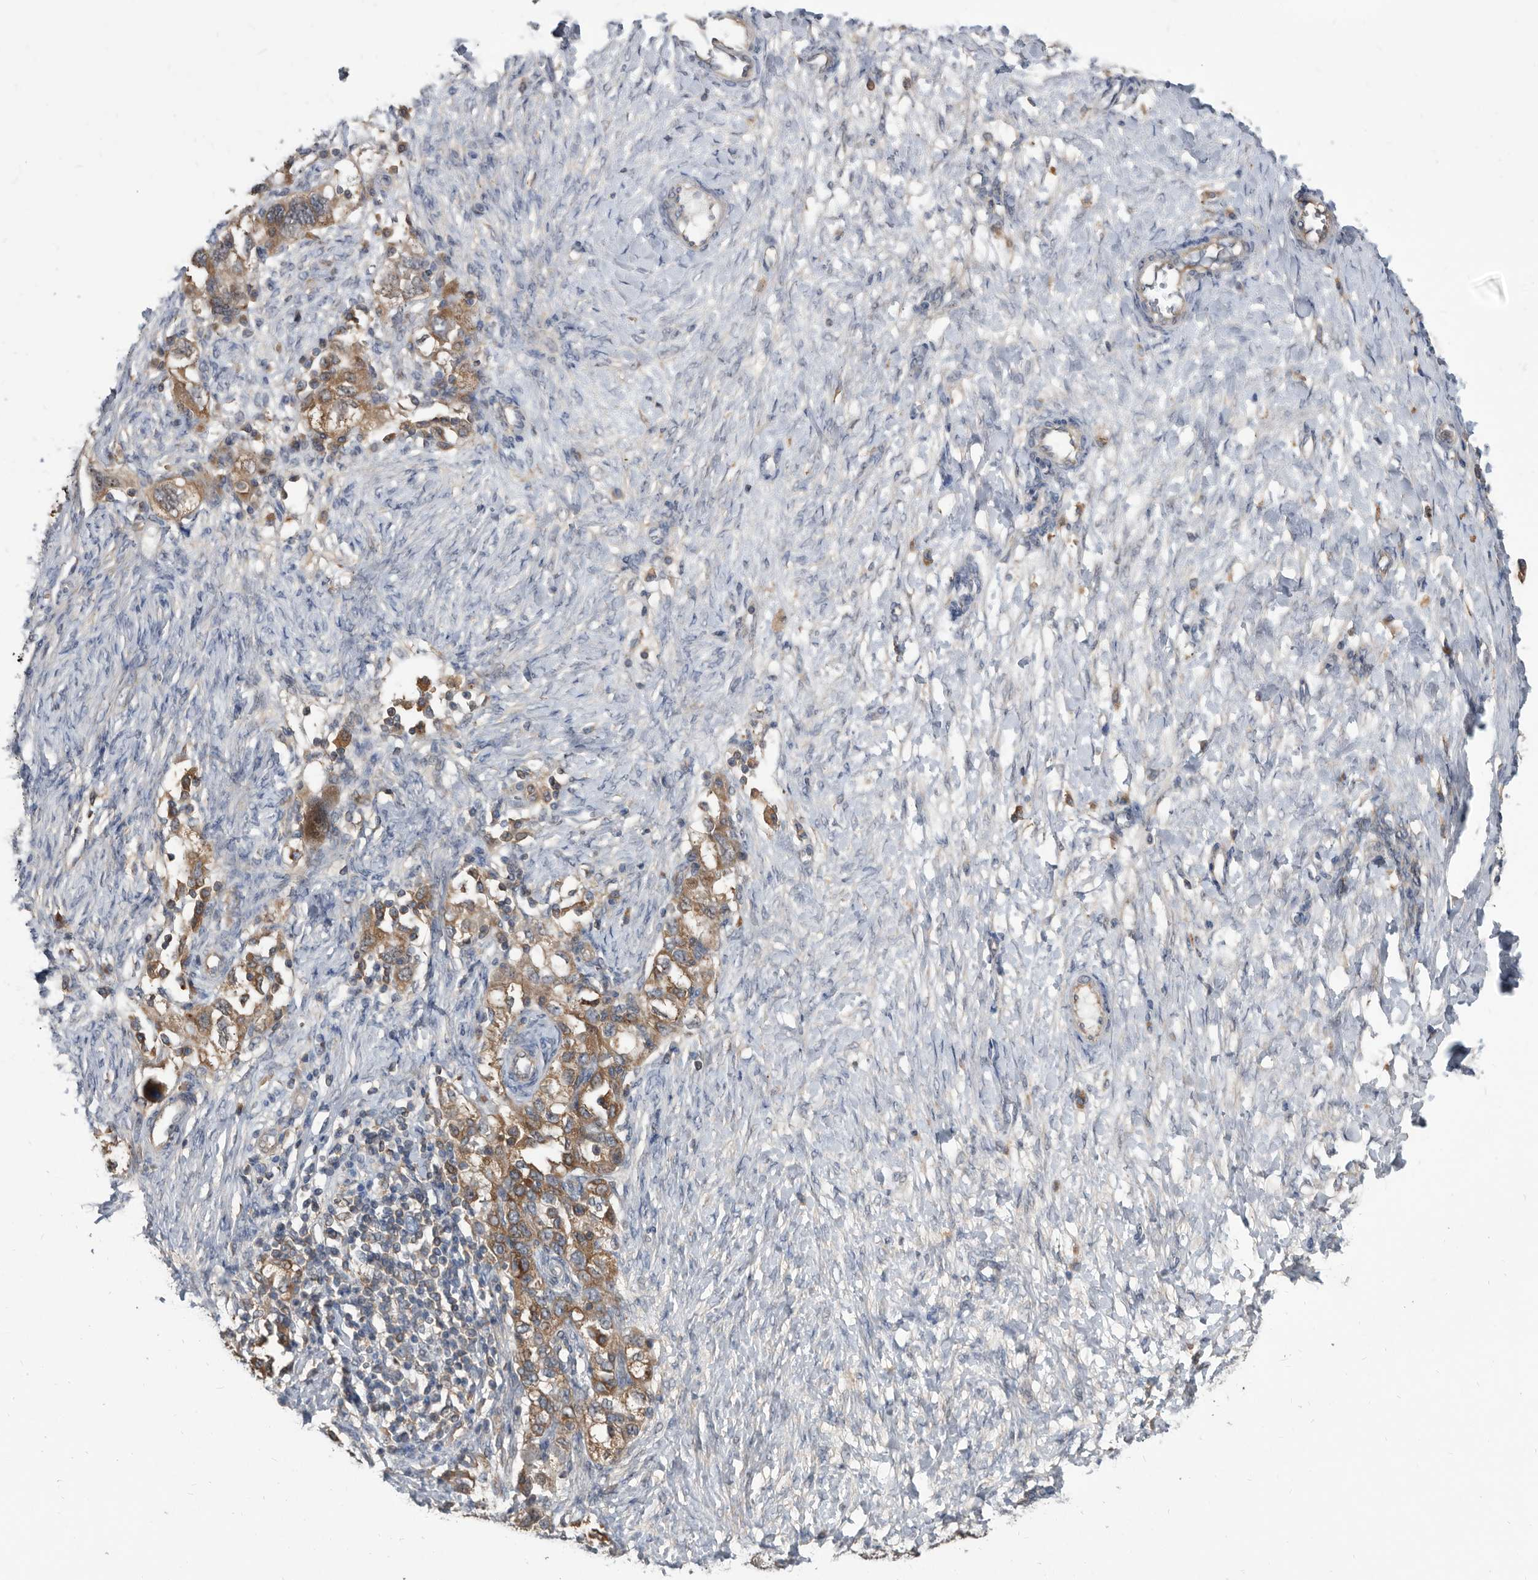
{"staining": {"intensity": "moderate", "quantity": ">75%", "location": "cytoplasmic/membranous"}, "tissue": "ovarian cancer", "cell_type": "Tumor cells", "image_type": "cancer", "snomed": [{"axis": "morphology", "description": "Carcinoma, NOS"}, {"axis": "morphology", "description": "Cystadenocarcinoma, serous, NOS"}, {"axis": "topography", "description": "Ovary"}], "caption": "DAB immunohistochemical staining of ovarian cancer shows moderate cytoplasmic/membranous protein positivity in about >75% of tumor cells. (Brightfield microscopy of DAB IHC at high magnification).", "gene": "APEH", "patient": {"sex": "female", "age": 69}}